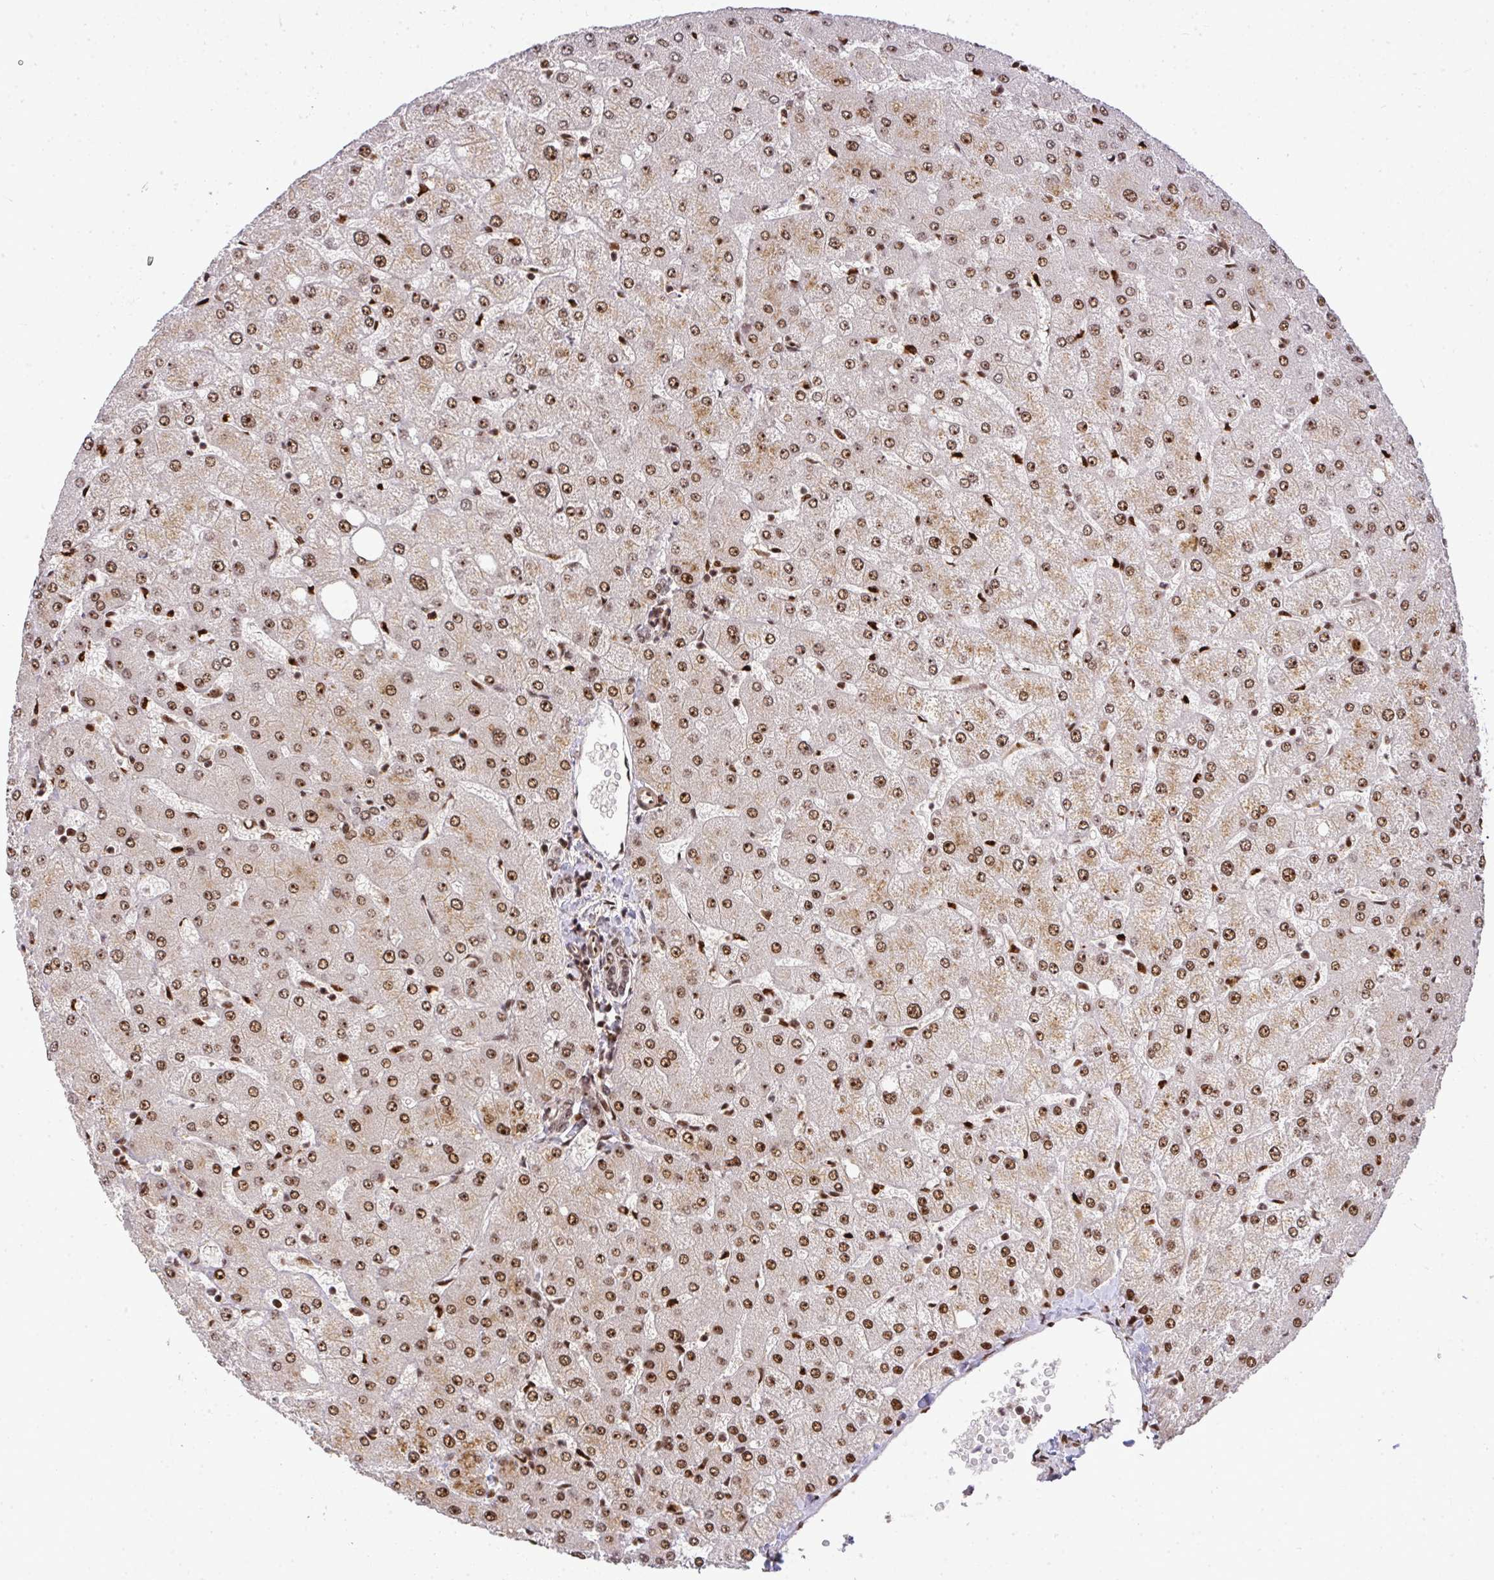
{"staining": {"intensity": "moderate", "quantity": "25%-75%", "location": "nuclear"}, "tissue": "liver", "cell_type": "Cholangiocytes", "image_type": "normal", "snomed": [{"axis": "morphology", "description": "Normal tissue, NOS"}, {"axis": "topography", "description": "Liver"}], "caption": "Immunohistochemistry (IHC) (DAB) staining of benign human liver demonstrates moderate nuclear protein expression in approximately 25%-75% of cholangiocytes. Immunohistochemistry (IHC) stains the protein in brown and the nuclei are stained blue.", "gene": "U2AF1L4", "patient": {"sex": "female", "age": 54}}